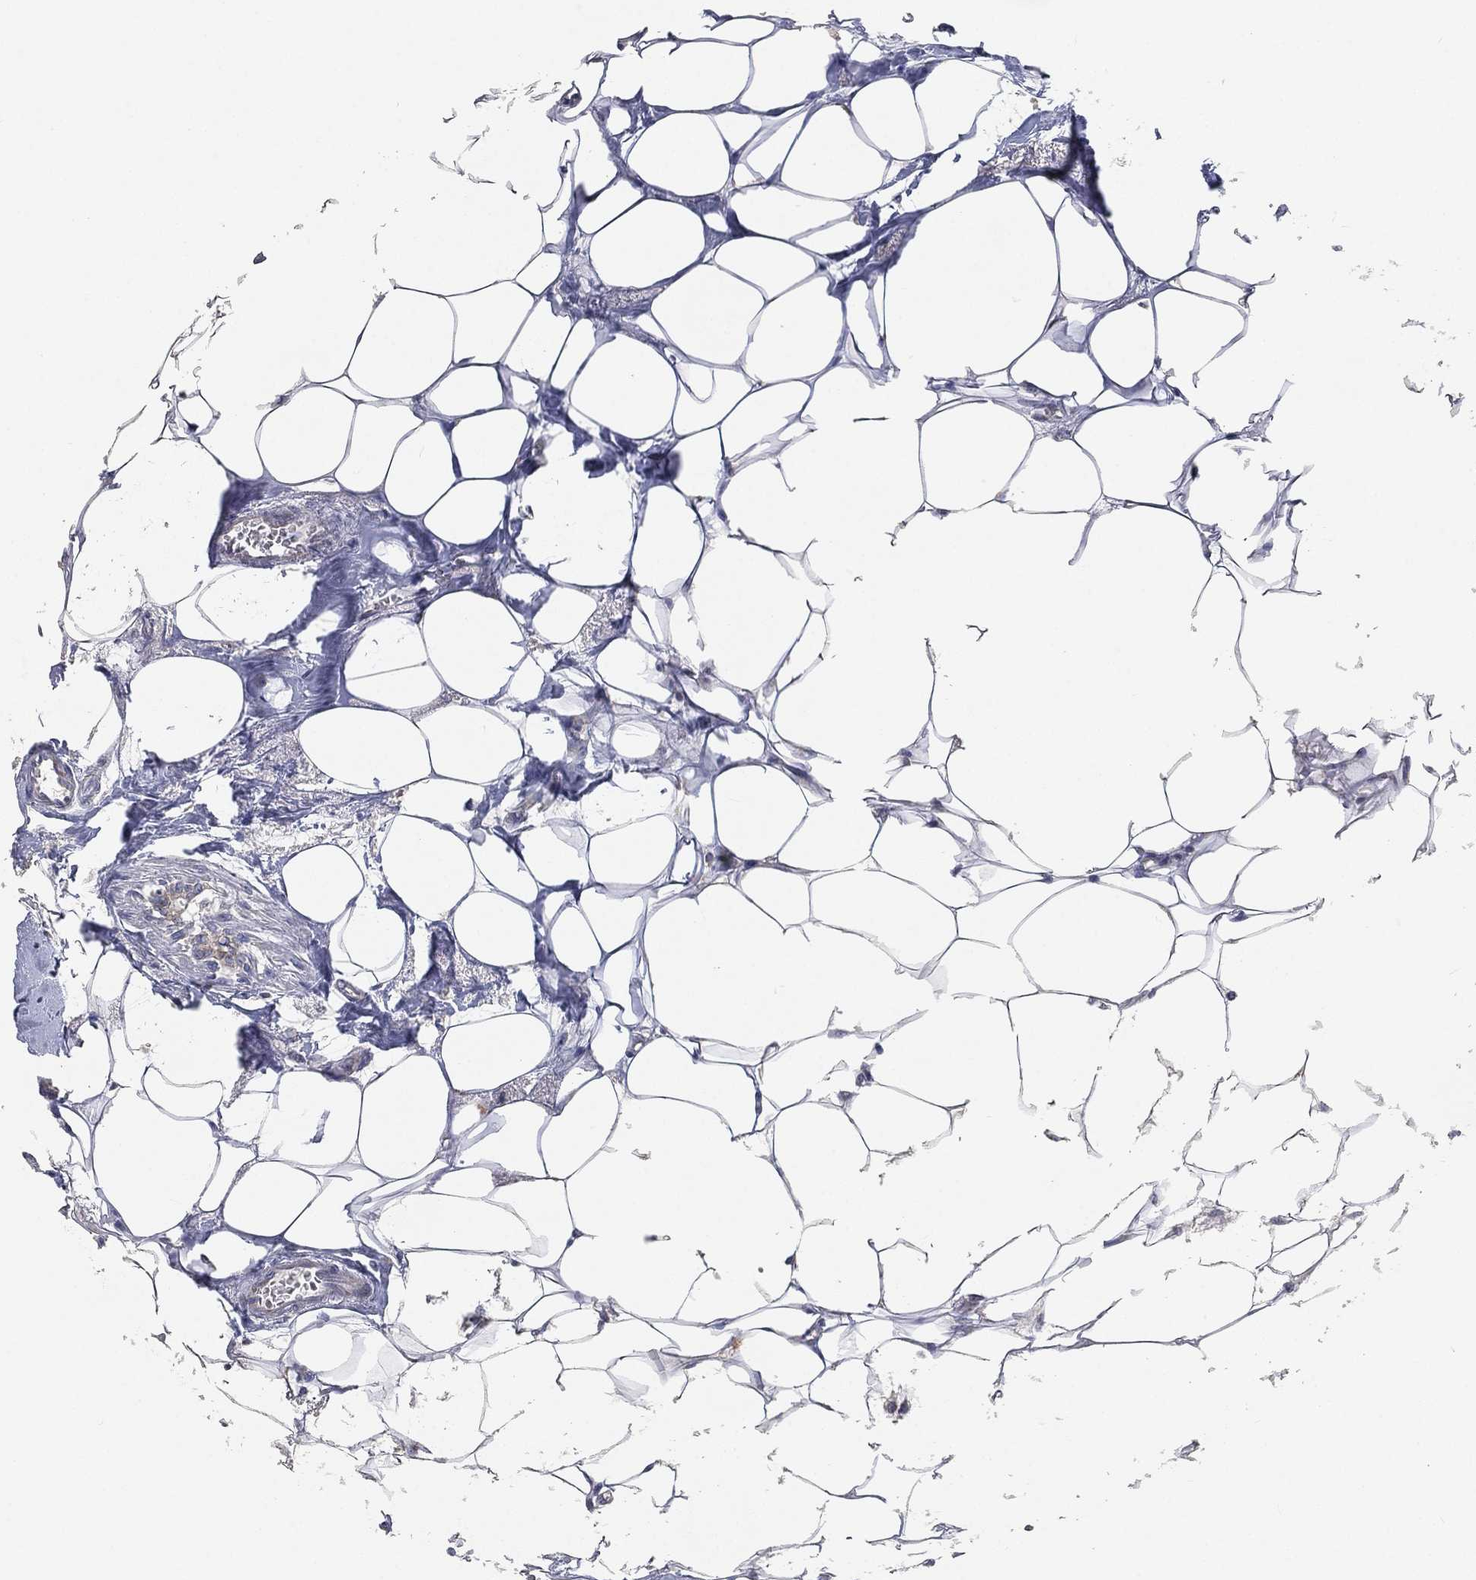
{"staining": {"intensity": "negative", "quantity": "none", "location": "none"}, "tissue": "breast cancer", "cell_type": "Tumor cells", "image_type": "cancer", "snomed": [{"axis": "morphology", "description": "Duct carcinoma"}, {"axis": "topography", "description": "Breast"}], "caption": "Invasive ductal carcinoma (breast) was stained to show a protein in brown. There is no significant staining in tumor cells.", "gene": "TICAM1", "patient": {"sex": "female", "age": 83}}